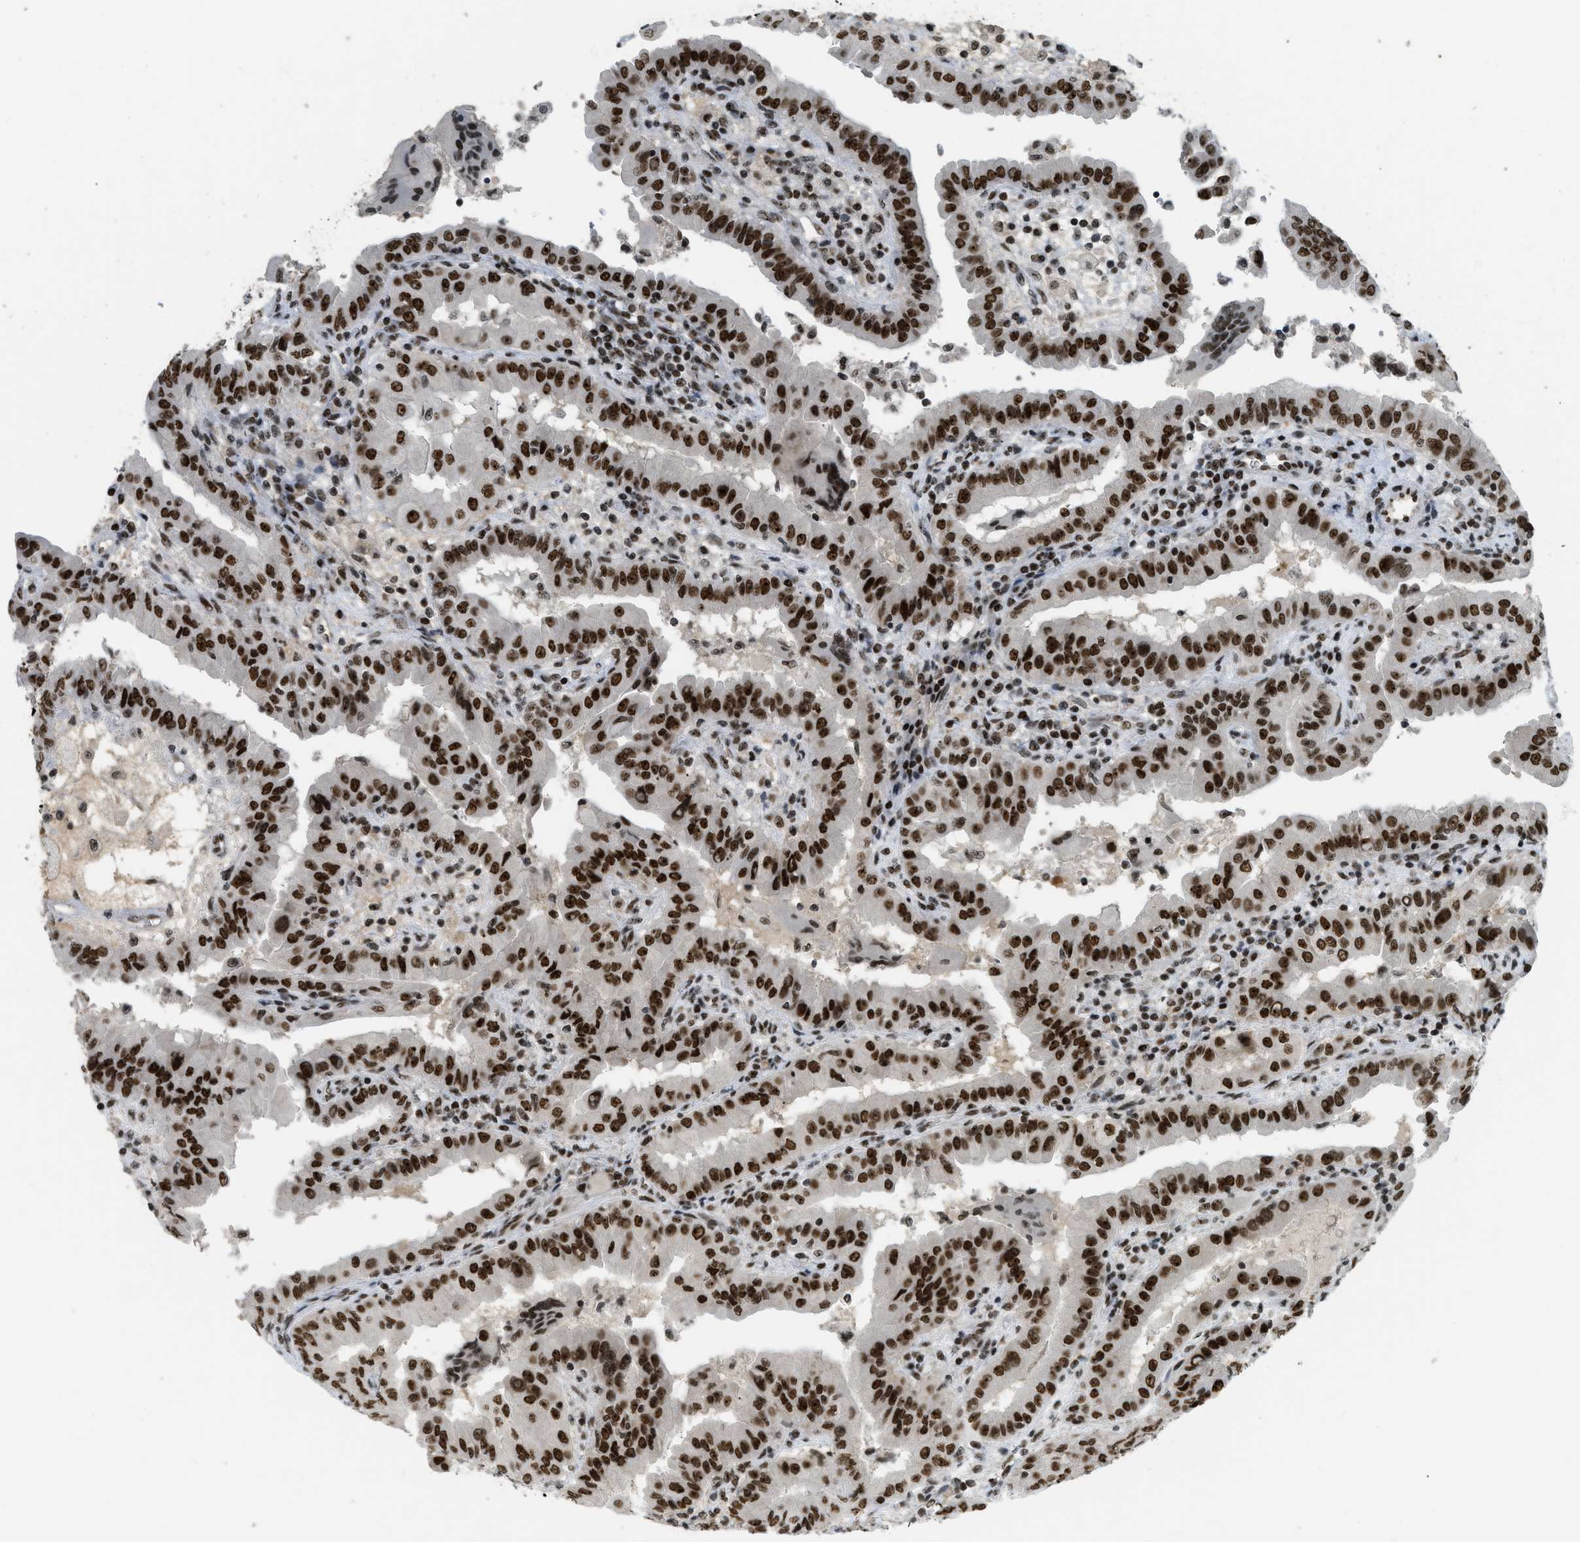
{"staining": {"intensity": "strong", "quantity": ">75%", "location": "nuclear"}, "tissue": "thyroid cancer", "cell_type": "Tumor cells", "image_type": "cancer", "snomed": [{"axis": "morphology", "description": "Papillary adenocarcinoma, NOS"}, {"axis": "topography", "description": "Thyroid gland"}], "caption": "Immunohistochemical staining of thyroid papillary adenocarcinoma shows strong nuclear protein staining in approximately >75% of tumor cells.", "gene": "URB1", "patient": {"sex": "male", "age": 33}}